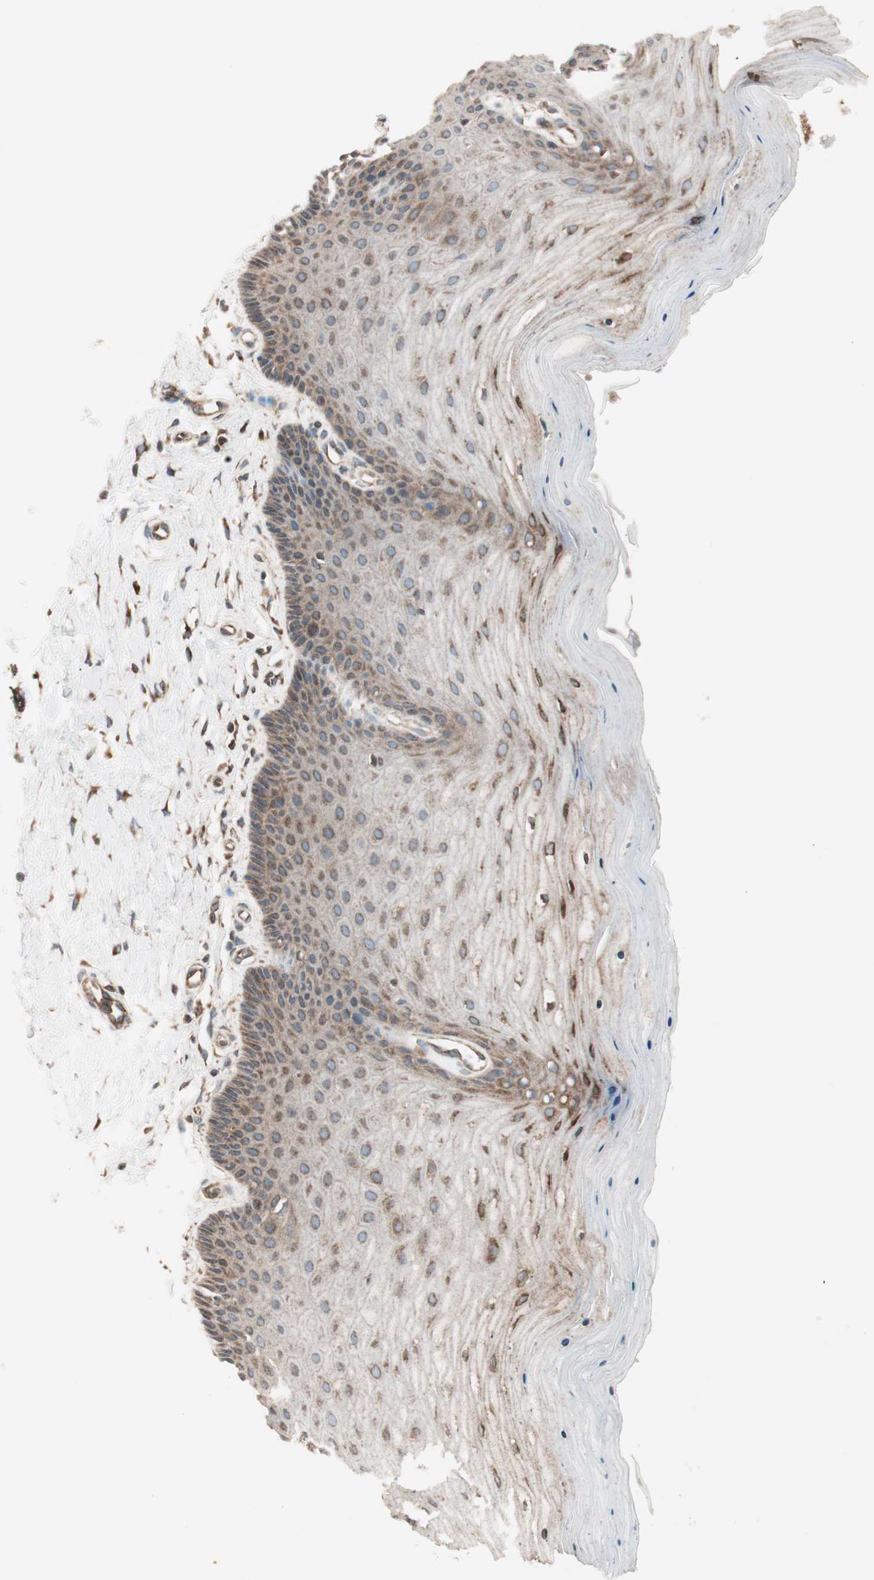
{"staining": {"intensity": "strong", "quantity": ">75%", "location": "cytoplasmic/membranous"}, "tissue": "cervix", "cell_type": "Glandular cells", "image_type": "normal", "snomed": [{"axis": "morphology", "description": "Normal tissue, NOS"}, {"axis": "topography", "description": "Cervix"}], "caption": "Glandular cells show high levels of strong cytoplasmic/membranous staining in approximately >75% of cells in benign cervix. Using DAB (brown) and hematoxylin (blue) stains, captured at high magnification using brightfield microscopy.", "gene": "RAB5A", "patient": {"sex": "female", "age": 55}}